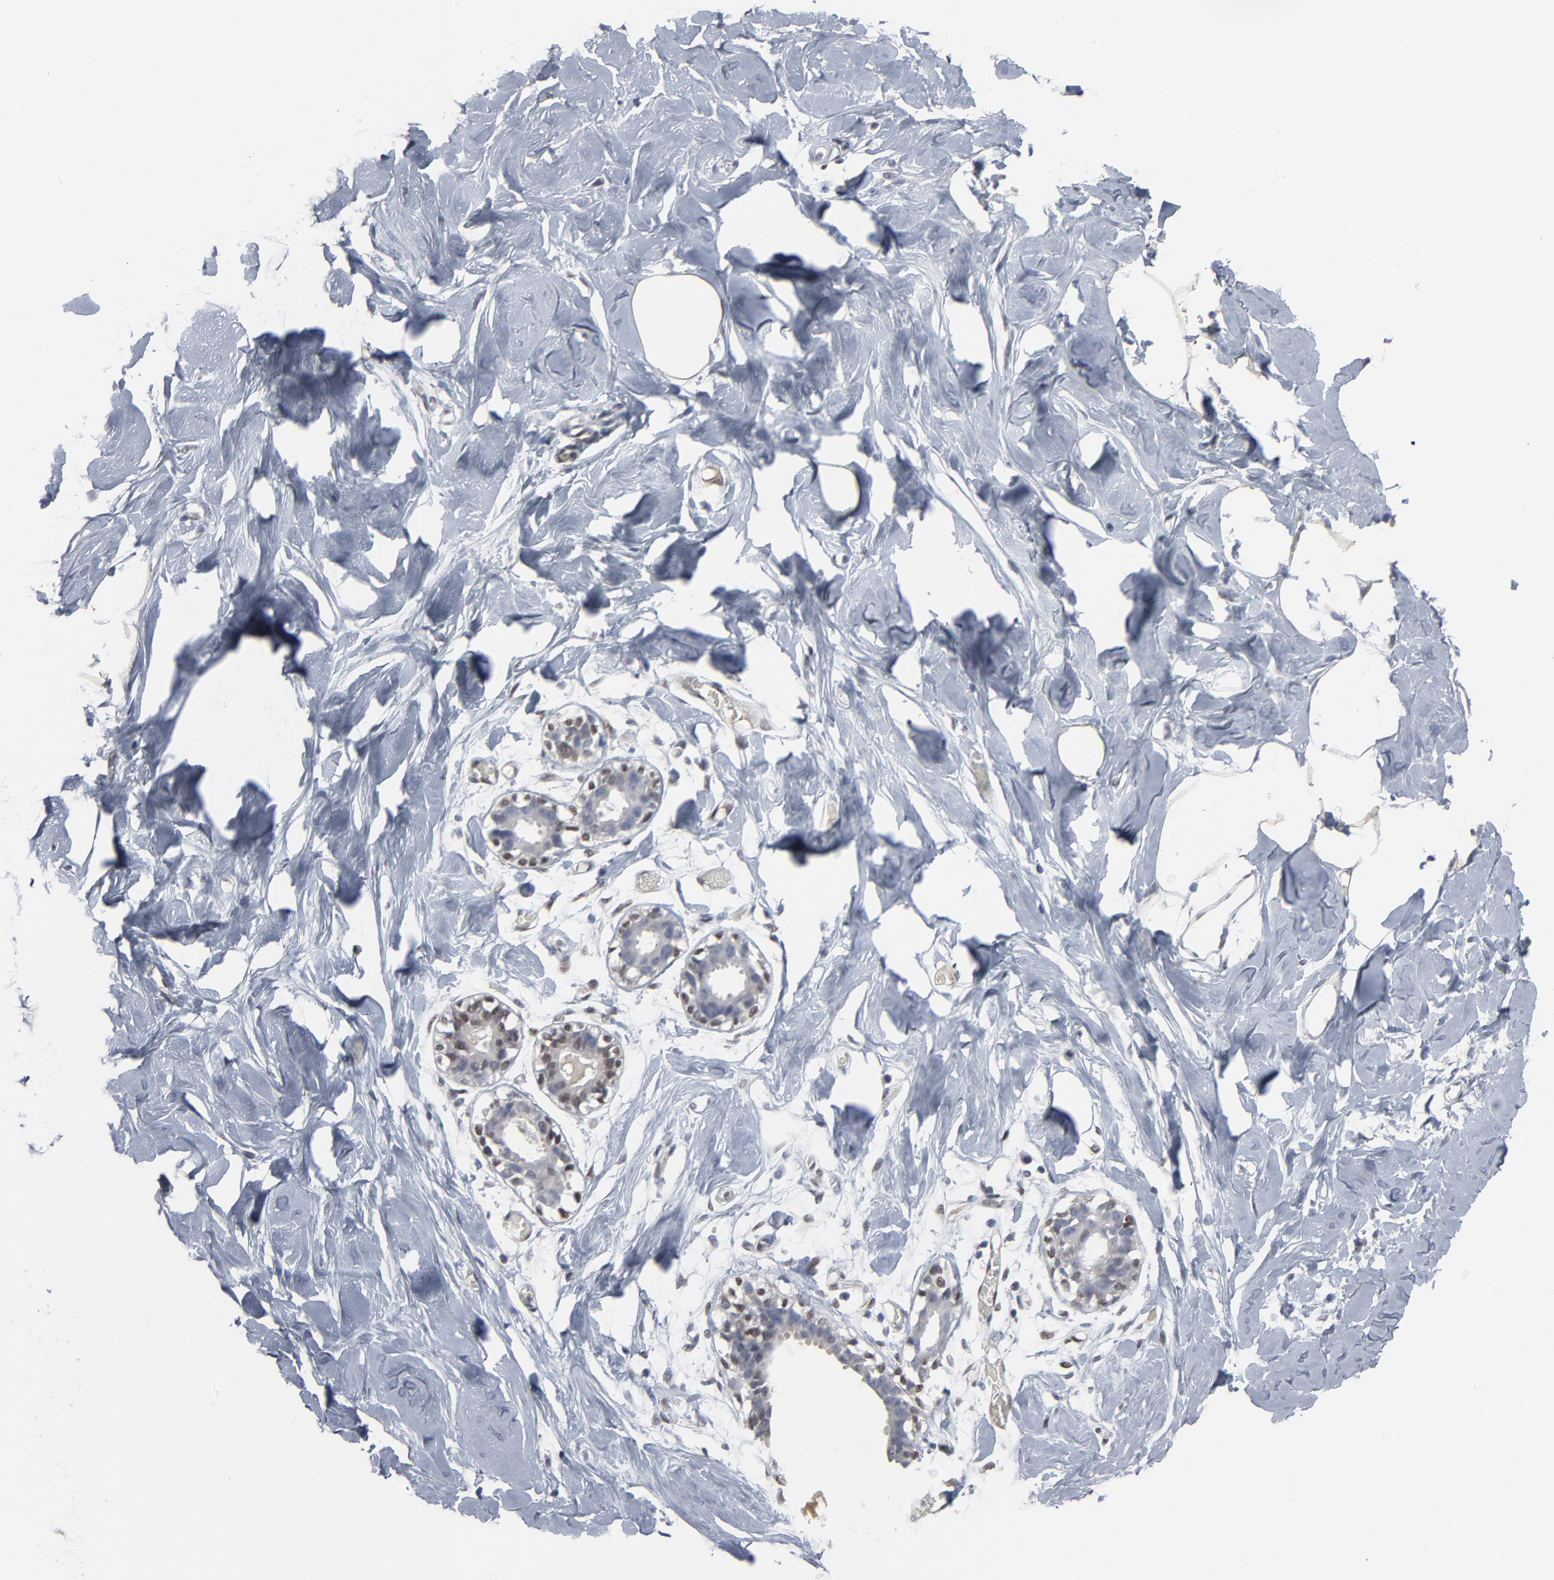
{"staining": {"intensity": "weak", "quantity": "25%-75%", "location": "nuclear"}, "tissue": "breast", "cell_type": "Adipocytes", "image_type": "normal", "snomed": [{"axis": "morphology", "description": "Normal tissue, NOS"}, {"axis": "topography", "description": "Breast"}, {"axis": "topography", "description": "Adipose tissue"}], "caption": "Breast stained with DAB (3,3'-diaminobenzidine) immunohistochemistry demonstrates low levels of weak nuclear expression in about 25%-75% of adipocytes.", "gene": "ATF7", "patient": {"sex": "female", "age": 25}}